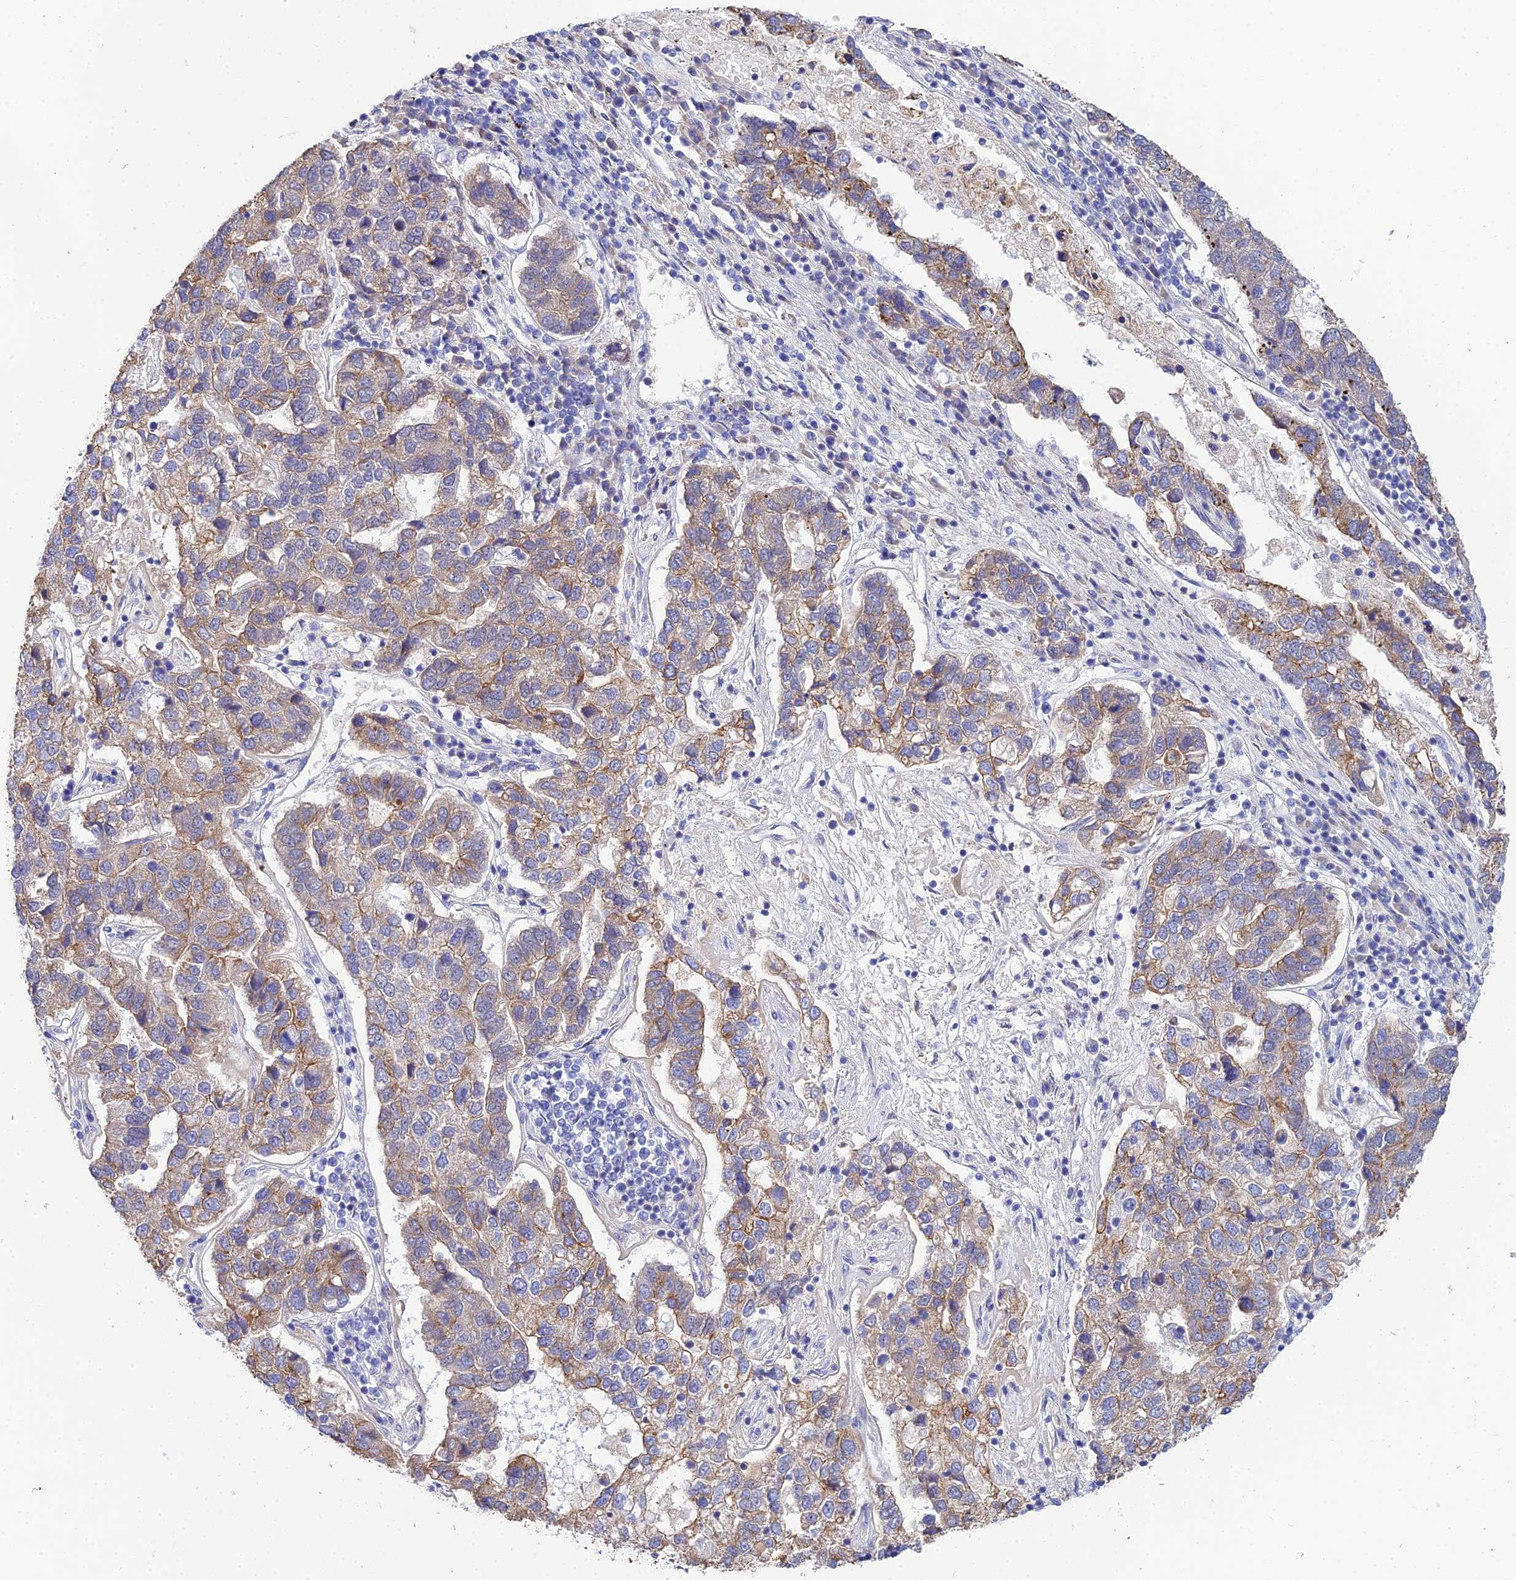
{"staining": {"intensity": "weak", "quantity": "25%-75%", "location": "cytoplasmic/membranous"}, "tissue": "pancreatic cancer", "cell_type": "Tumor cells", "image_type": "cancer", "snomed": [{"axis": "morphology", "description": "Adenocarcinoma, NOS"}, {"axis": "topography", "description": "Pancreas"}], "caption": "Approximately 25%-75% of tumor cells in pancreatic adenocarcinoma show weak cytoplasmic/membranous protein positivity as visualized by brown immunohistochemical staining.", "gene": "ZXDA", "patient": {"sex": "female", "age": 61}}